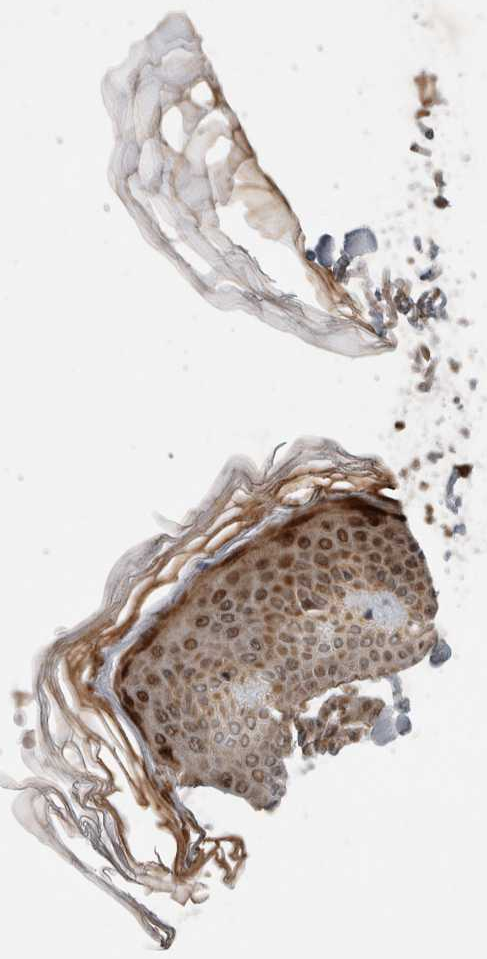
{"staining": {"intensity": "weak", "quantity": ">75%", "location": "cytoplasmic/membranous"}, "tissue": "skin", "cell_type": "Fibroblasts", "image_type": "normal", "snomed": [{"axis": "morphology", "description": "Normal tissue, NOS"}, {"axis": "morphology", "description": "Neoplasm, benign, NOS"}, {"axis": "topography", "description": "Skin"}, {"axis": "topography", "description": "Soft tissue"}], "caption": "Immunohistochemistry photomicrograph of unremarkable skin stained for a protein (brown), which demonstrates low levels of weak cytoplasmic/membranous expression in about >75% of fibroblasts.", "gene": "INSRR", "patient": {"sex": "male", "age": 26}}